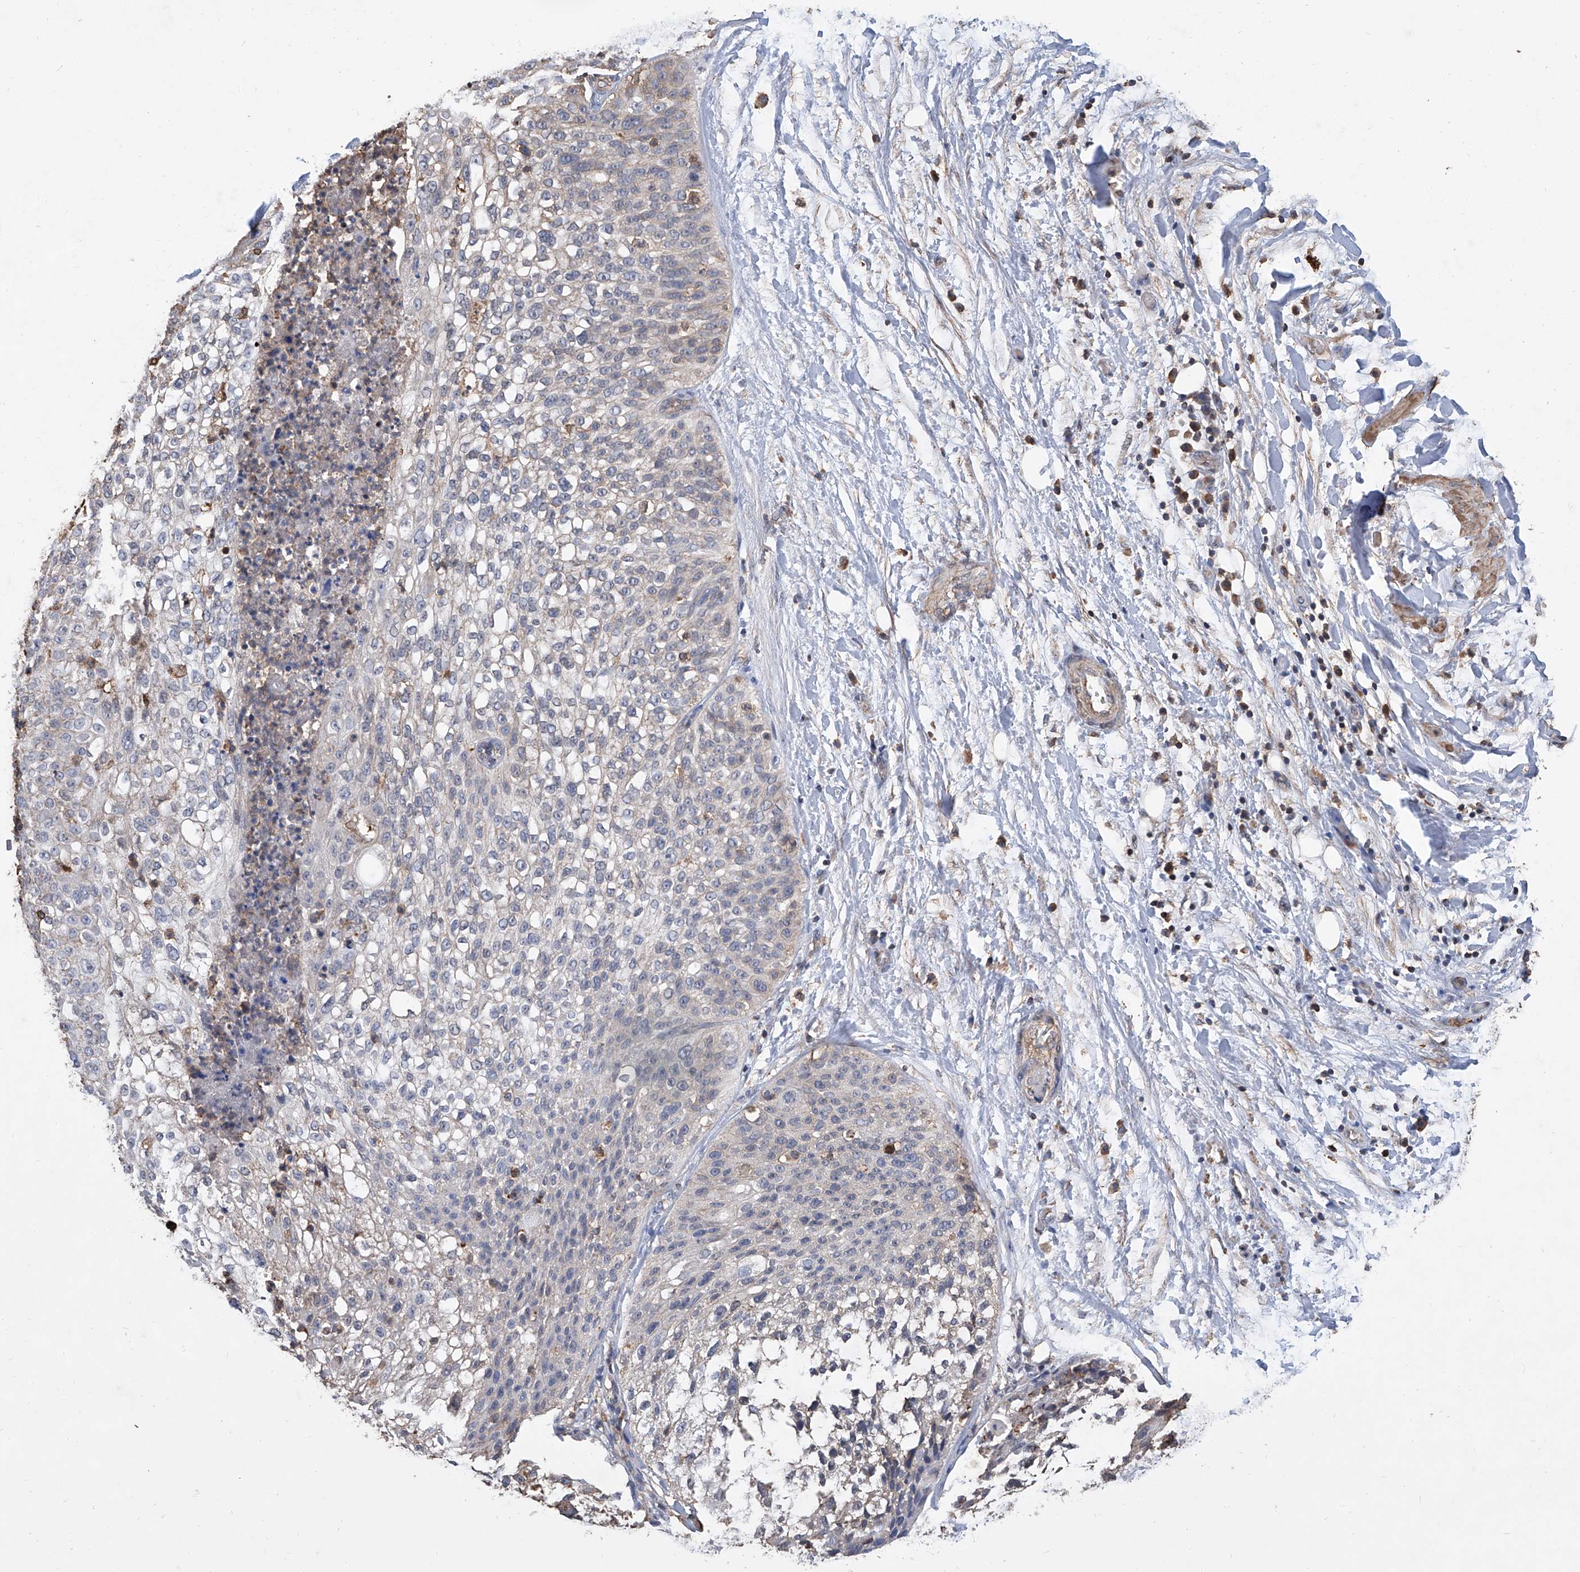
{"staining": {"intensity": "negative", "quantity": "none", "location": "none"}, "tissue": "lung cancer", "cell_type": "Tumor cells", "image_type": "cancer", "snomed": [{"axis": "morphology", "description": "Inflammation, NOS"}, {"axis": "morphology", "description": "Squamous cell carcinoma, NOS"}, {"axis": "topography", "description": "Lymph node"}, {"axis": "topography", "description": "Soft tissue"}, {"axis": "topography", "description": "Lung"}], "caption": "Tumor cells are negative for protein expression in human lung squamous cell carcinoma. (Stains: DAB immunohistochemistry (IHC) with hematoxylin counter stain, Microscopy: brightfield microscopy at high magnification).", "gene": "GPT", "patient": {"sex": "male", "age": 66}}